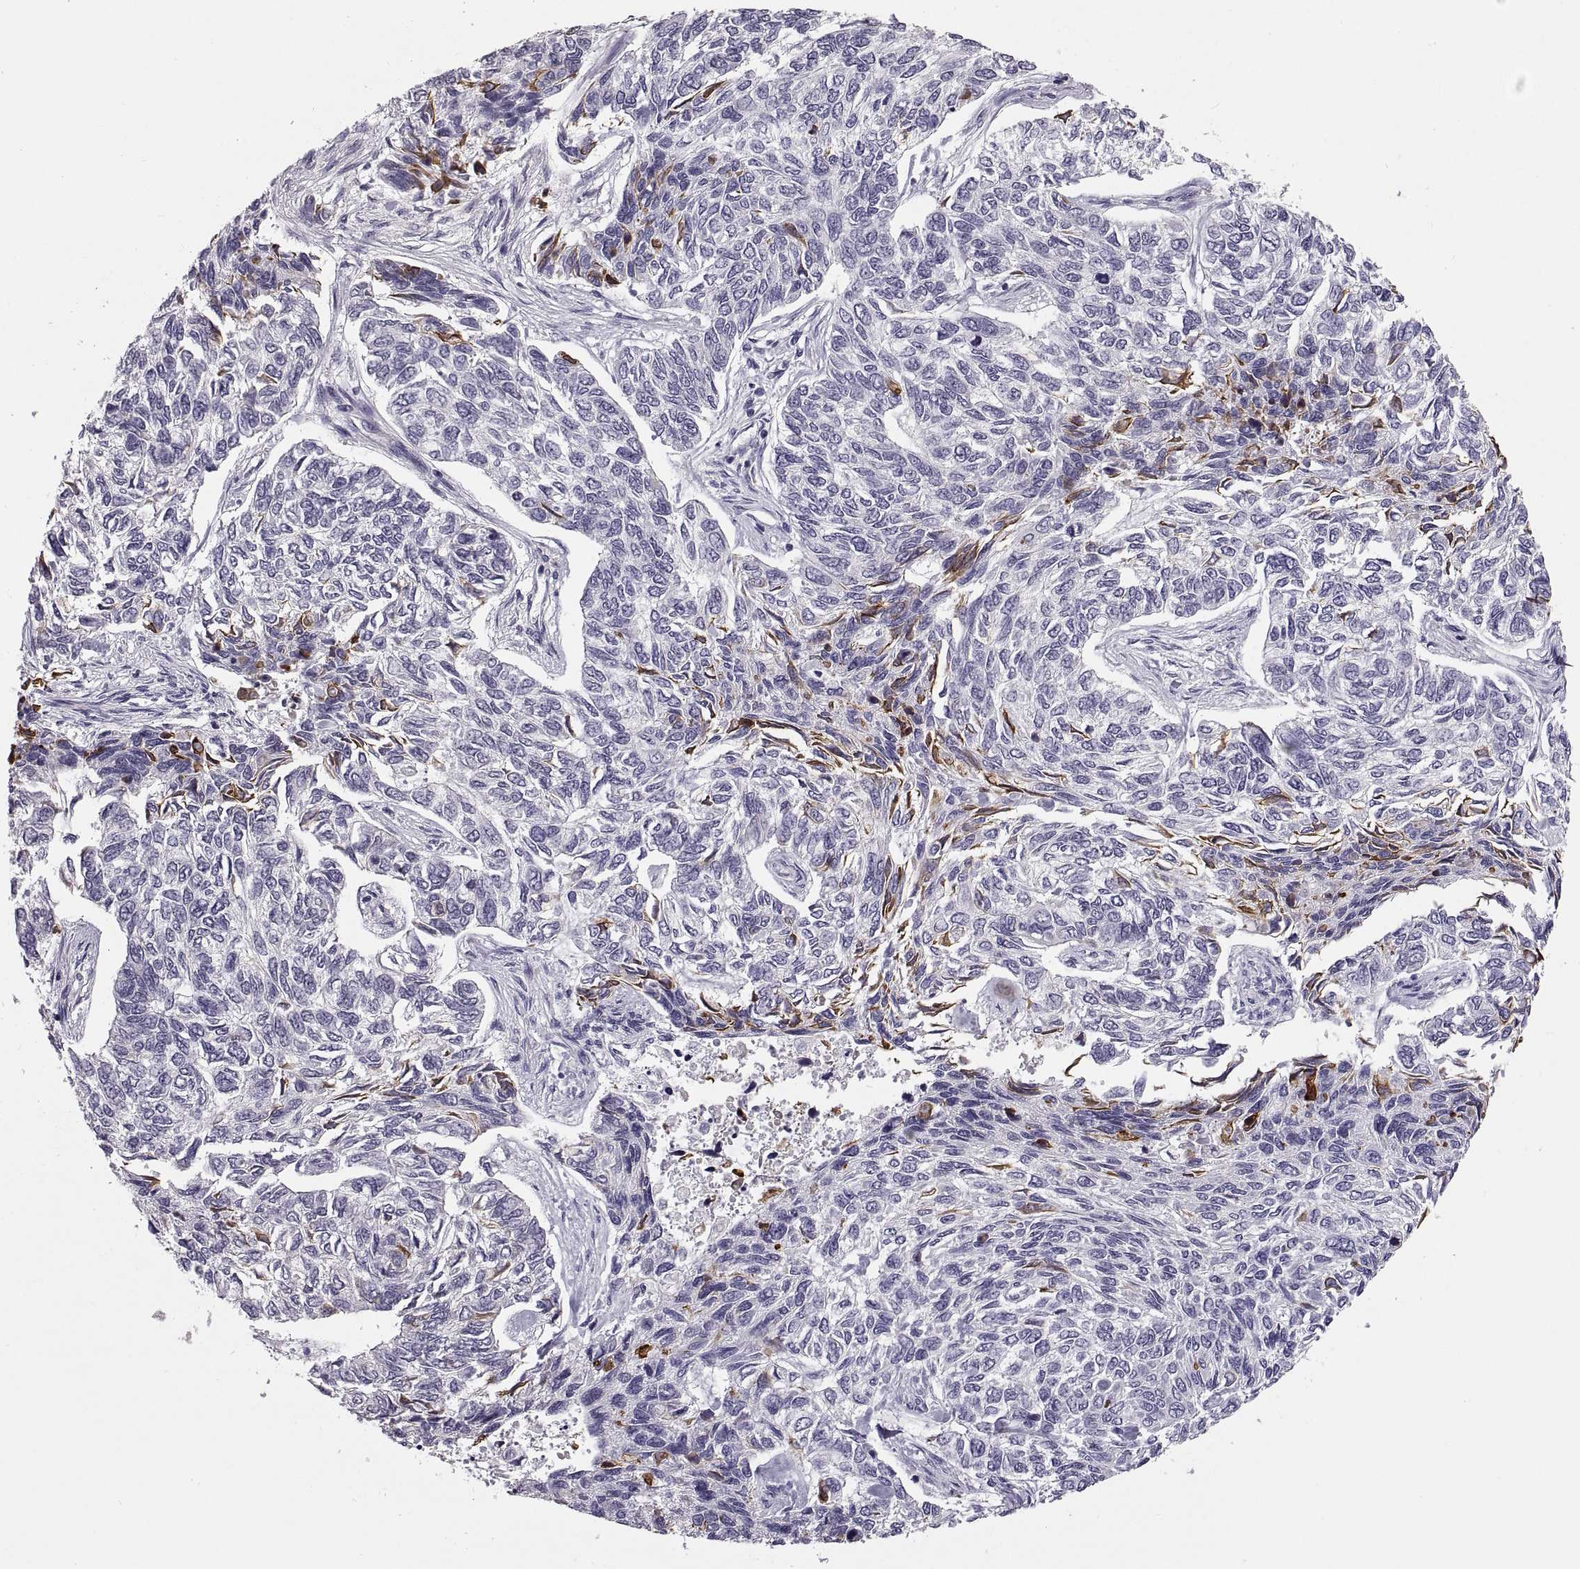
{"staining": {"intensity": "negative", "quantity": "none", "location": "none"}, "tissue": "skin cancer", "cell_type": "Tumor cells", "image_type": "cancer", "snomed": [{"axis": "morphology", "description": "Basal cell carcinoma"}, {"axis": "topography", "description": "Skin"}], "caption": "Tumor cells are negative for protein expression in human skin basal cell carcinoma.", "gene": "MAGEB18", "patient": {"sex": "female", "age": 65}}